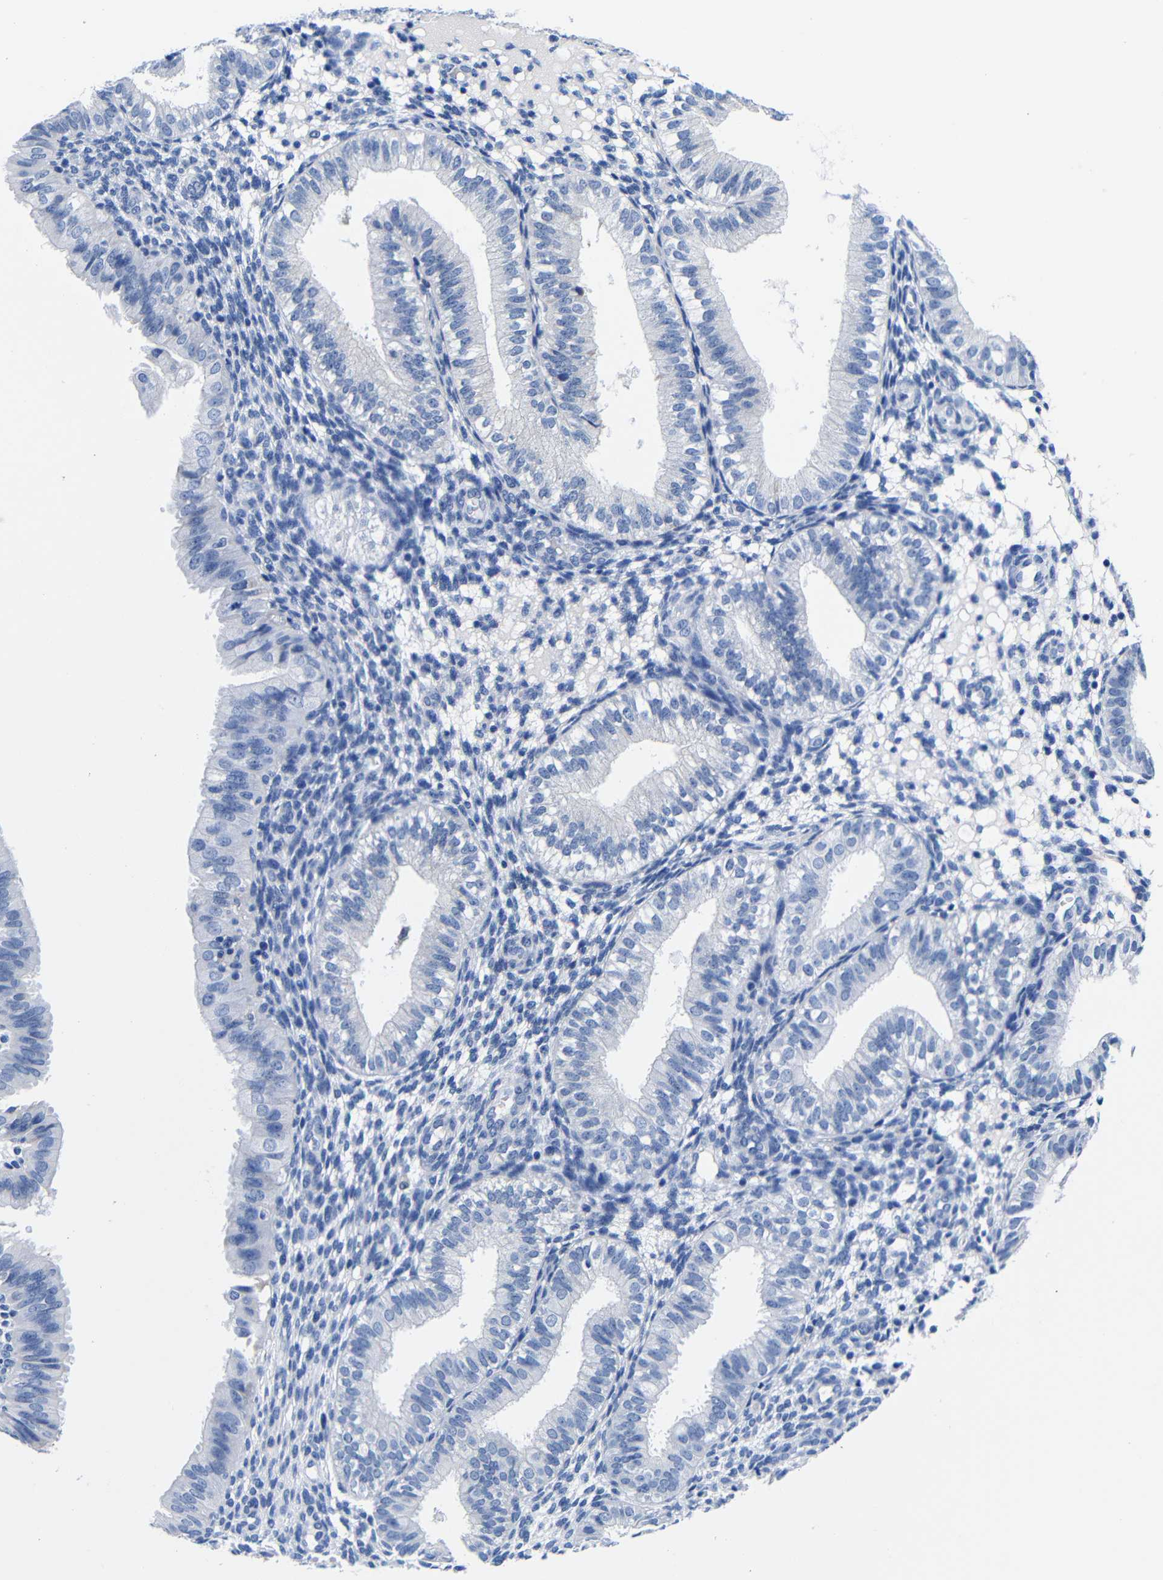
{"staining": {"intensity": "negative", "quantity": "none", "location": "none"}, "tissue": "endometrium", "cell_type": "Cells in endometrial stroma", "image_type": "normal", "snomed": [{"axis": "morphology", "description": "Normal tissue, NOS"}, {"axis": "topography", "description": "Endometrium"}], "caption": "IHC image of unremarkable endometrium: endometrium stained with DAB (3,3'-diaminobenzidine) displays no significant protein staining in cells in endometrial stroma. (Immunohistochemistry (ihc), brightfield microscopy, high magnification).", "gene": "CLEC4G", "patient": {"sex": "female", "age": 39}}